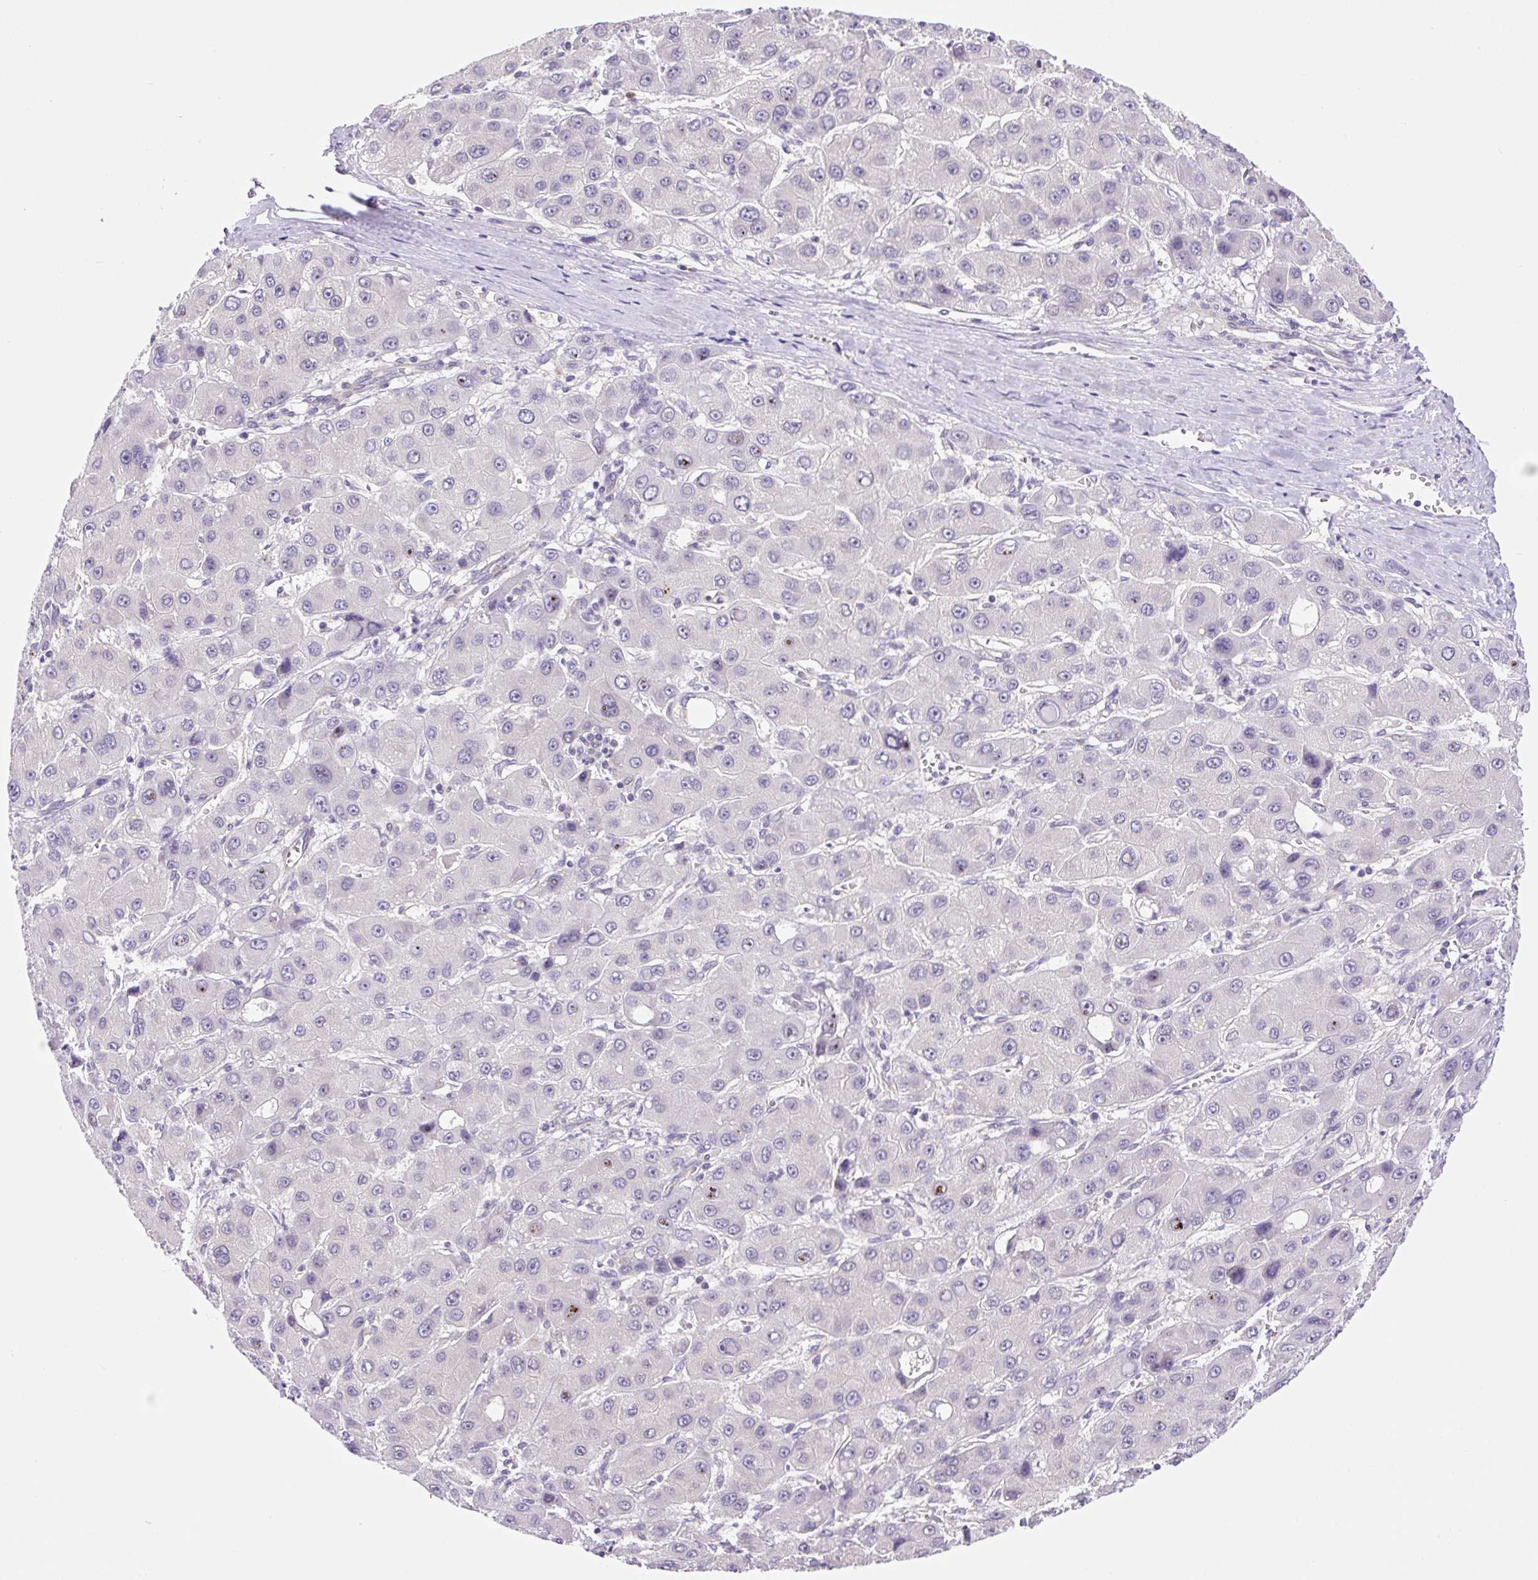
{"staining": {"intensity": "negative", "quantity": "none", "location": "none"}, "tissue": "liver cancer", "cell_type": "Tumor cells", "image_type": "cancer", "snomed": [{"axis": "morphology", "description": "Carcinoma, Hepatocellular, NOS"}, {"axis": "topography", "description": "Liver"}], "caption": "This is an immunohistochemistry image of human liver cancer (hepatocellular carcinoma). There is no positivity in tumor cells.", "gene": "CAMK2B", "patient": {"sex": "male", "age": 55}}